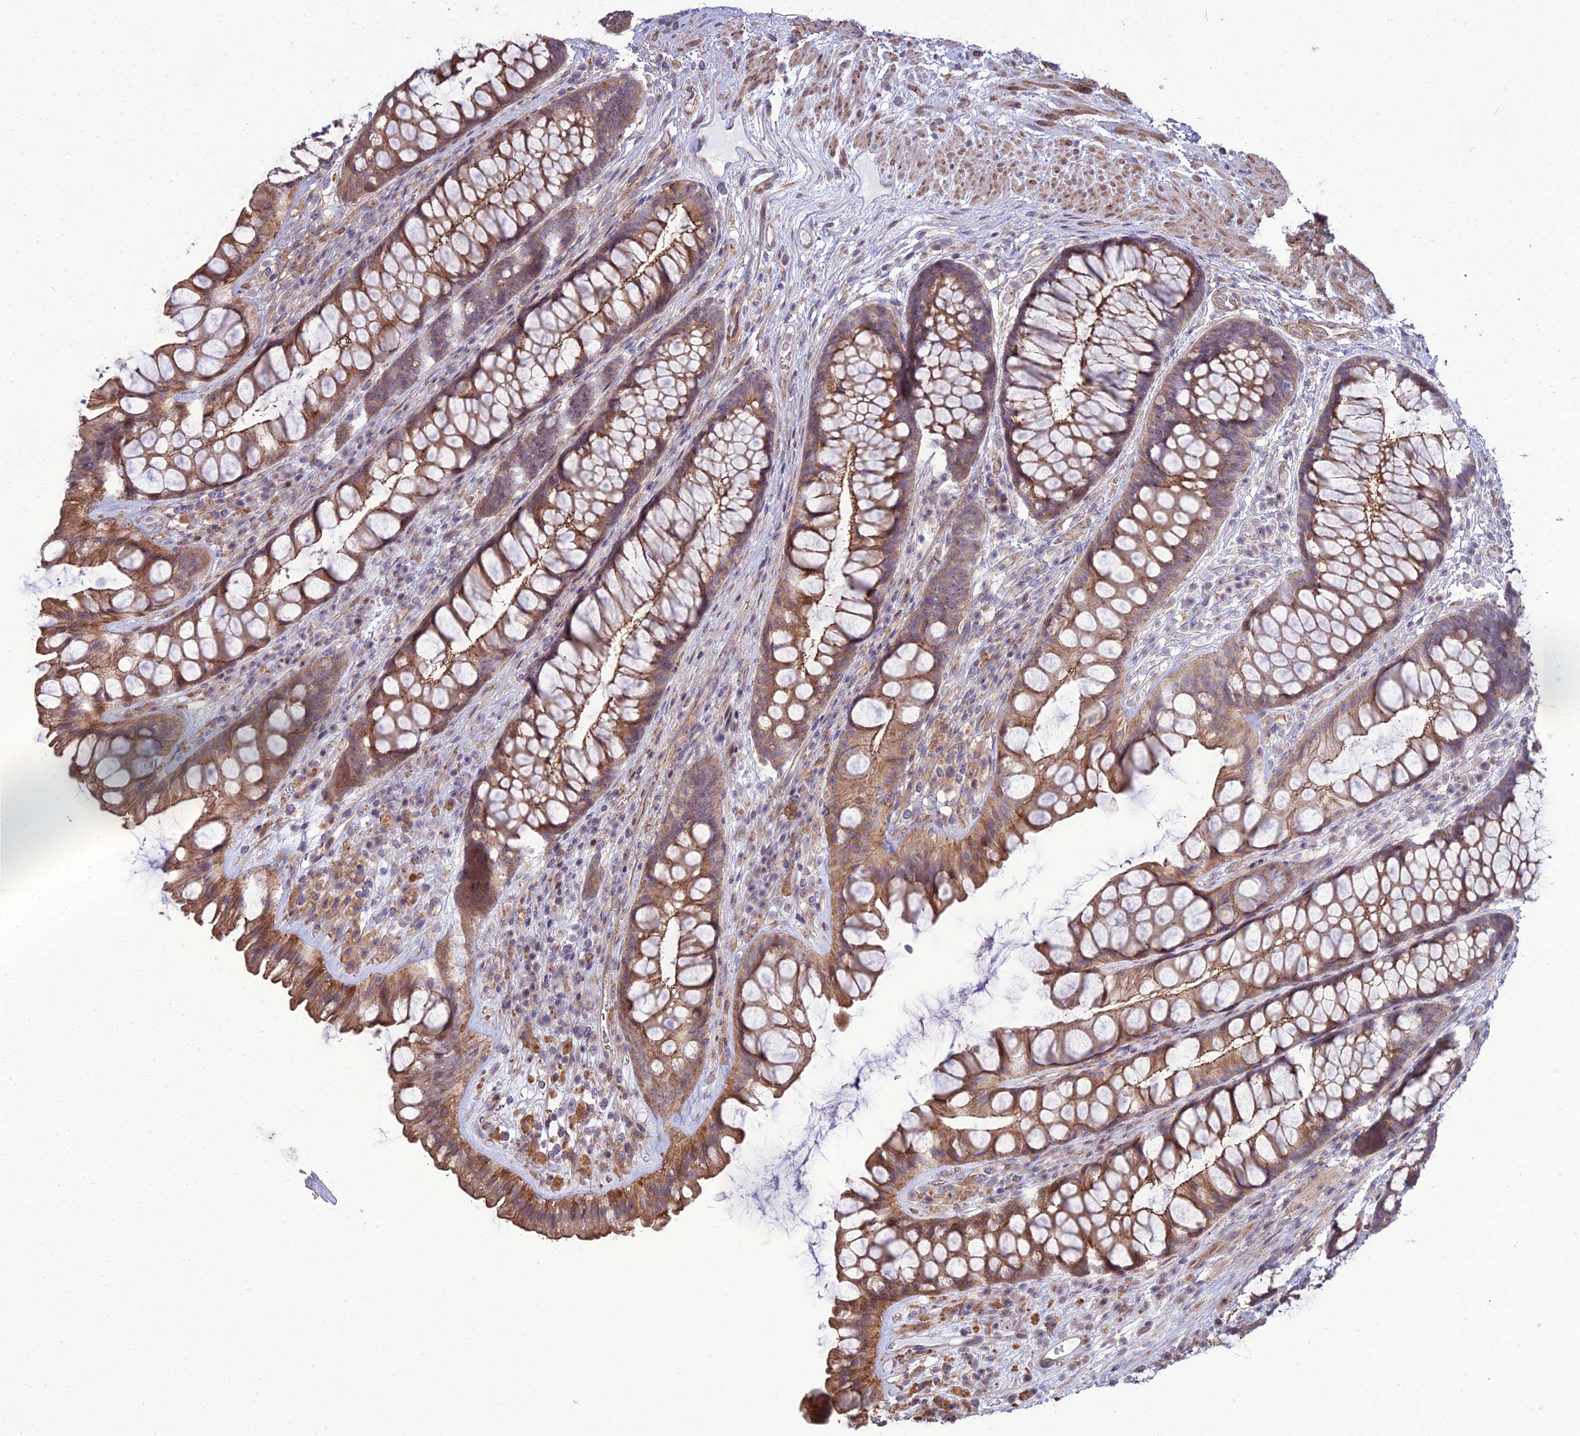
{"staining": {"intensity": "moderate", "quantity": ">75%", "location": "cytoplasmic/membranous"}, "tissue": "rectum", "cell_type": "Glandular cells", "image_type": "normal", "snomed": [{"axis": "morphology", "description": "Normal tissue, NOS"}, {"axis": "topography", "description": "Rectum"}], "caption": "Rectum stained with IHC reveals moderate cytoplasmic/membranous staining in about >75% of glandular cells.", "gene": "TSPYL2", "patient": {"sex": "male", "age": 74}}